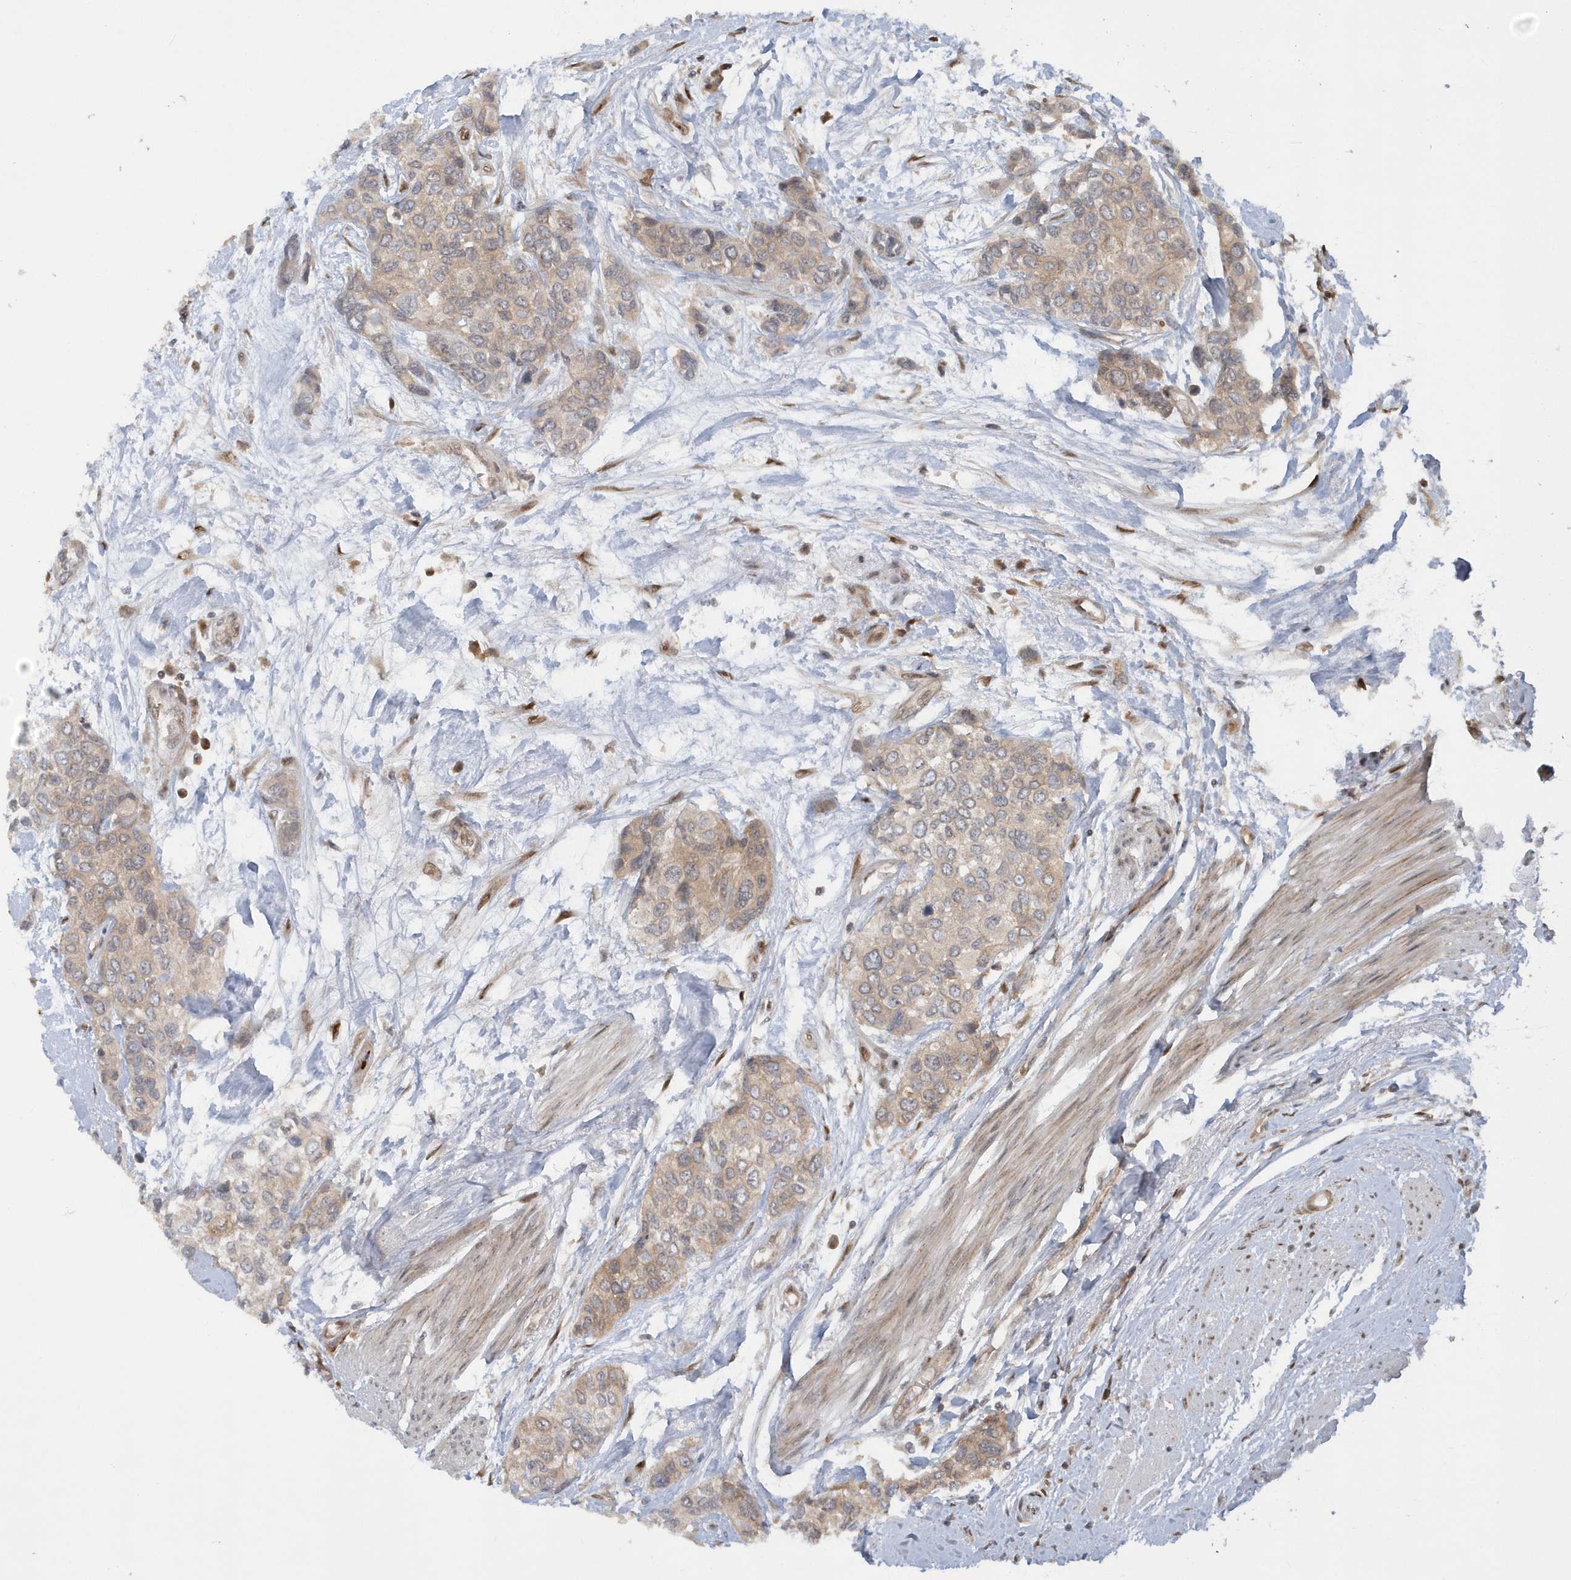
{"staining": {"intensity": "weak", "quantity": "25%-75%", "location": "cytoplasmic/membranous"}, "tissue": "urothelial cancer", "cell_type": "Tumor cells", "image_type": "cancer", "snomed": [{"axis": "morphology", "description": "Normal tissue, NOS"}, {"axis": "morphology", "description": "Urothelial carcinoma, High grade"}, {"axis": "topography", "description": "Vascular tissue"}, {"axis": "topography", "description": "Urinary bladder"}], "caption": "Immunohistochemistry (IHC) staining of urothelial cancer, which exhibits low levels of weak cytoplasmic/membranous expression in approximately 25%-75% of tumor cells indicating weak cytoplasmic/membranous protein expression. The staining was performed using DAB (brown) for protein detection and nuclei were counterstained in hematoxylin (blue).", "gene": "ATG4A", "patient": {"sex": "female", "age": 56}}